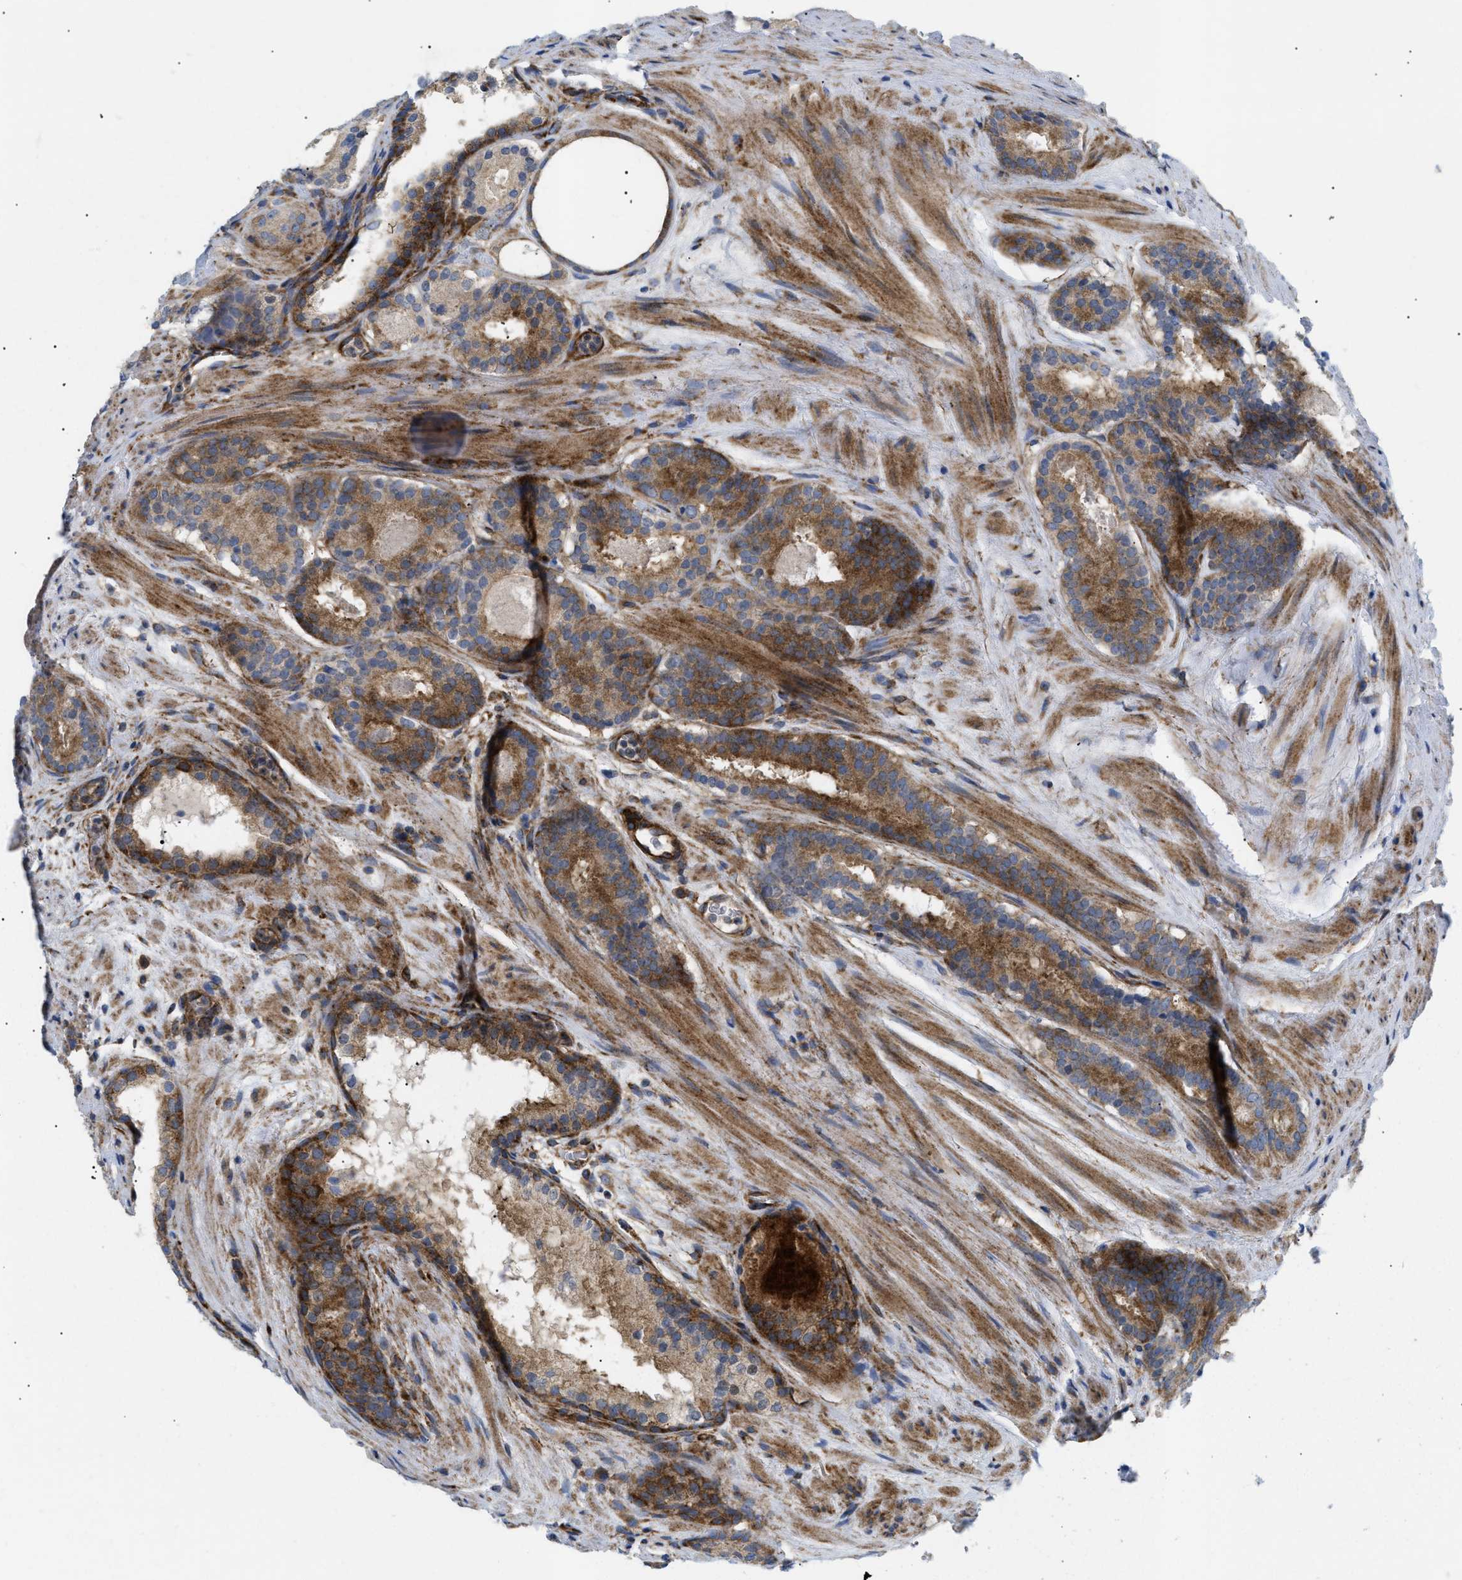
{"staining": {"intensity": "moderate", "quantity": ">75%", "location": "cytoplasmic/membranous"}, "tissue": "prostate cancer", "cell_type": "Tumor cells", "image_type": "cancer", "snomed": [{"axis": "morphology", "description": "Adenocarcinoma, Low grade"}, {"axis": "topography", "description": "Prostate"}], "caption": "Adenocarcinoma (low-grade) (prostate) stained with a brown dye exhibits moderate cytoplasmic/membranous positive expression in about >75% of tumor cells.", "gene": "DCTN4", "patient": {"sex": "male", "age": 69}}